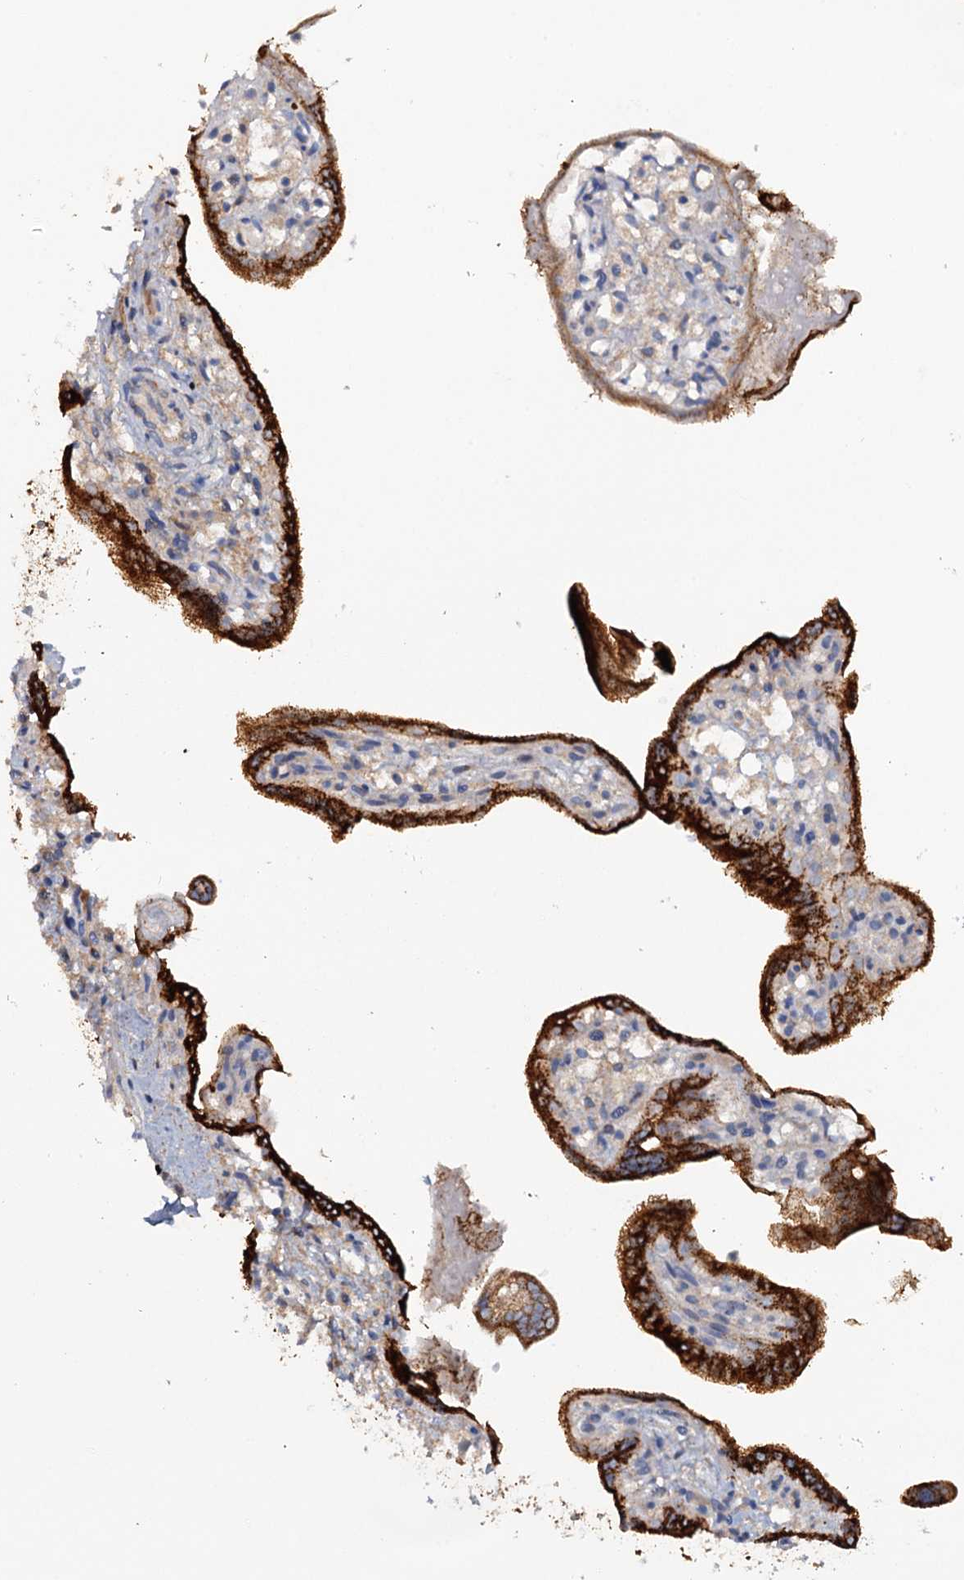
{"staining": {"intensity": "strong", "quantity": ">75%", "location": "cytoplasmic/membranous"}, "tissue": "placenta", "cell_type": "Trophoblastic cells", "image_type": "normal", "snomed": [{"axis": "morphology", "description": "Normal tissue, NOS"}, {"axis": "topography", "description": "Placenta"}], "caption": "A high amount of strong cytoplasmic/membranous expression is identified in approximately >75% of trophoblastic cells in benign placenta.", "gene": "IL17RD", "patient": {"sex": "female", "age": 37}}